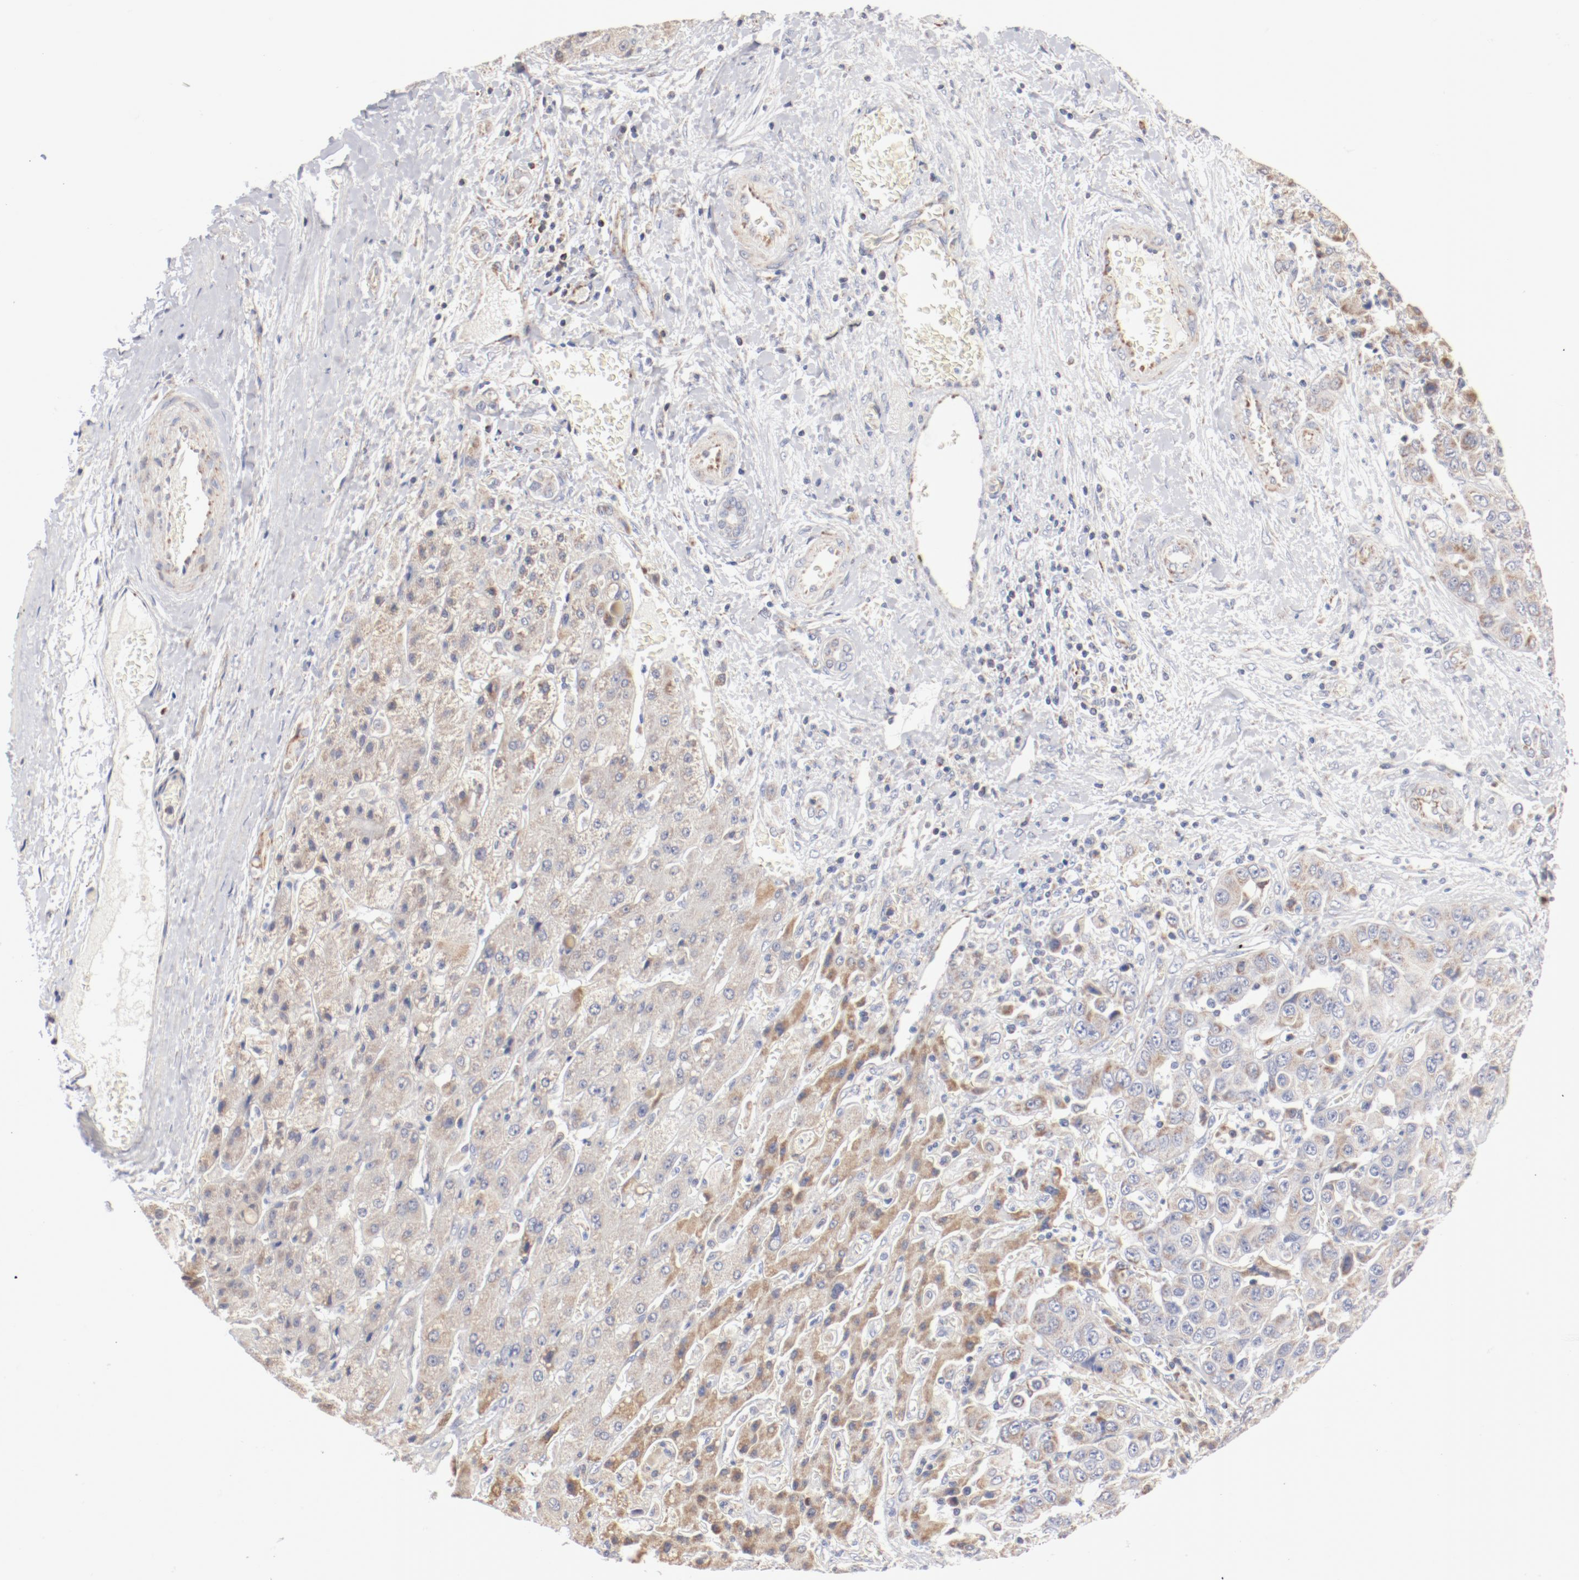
{"staining": {"intensity": "moderate", "quantity": ">75%", "location": "cytoplasmic/membranous"}, "tissue": "liver cancer", "cell_type": "Tumor cells", "image_type": "cancer", "snomed": [{"axis": "morphology", "description": "Cholangiocarcinoma"}, {"axis": "topography", "description": "Liver"}], "caption": "Protein staining of liver cancer tissue reveals moderate cytoplasmic/membranous staining in approximately >75% of tumor cells. (IHC, brightfield microscopy, high magnification).", "gene": "MRPL58", "patient": {"sex": "female", "age": 52}}